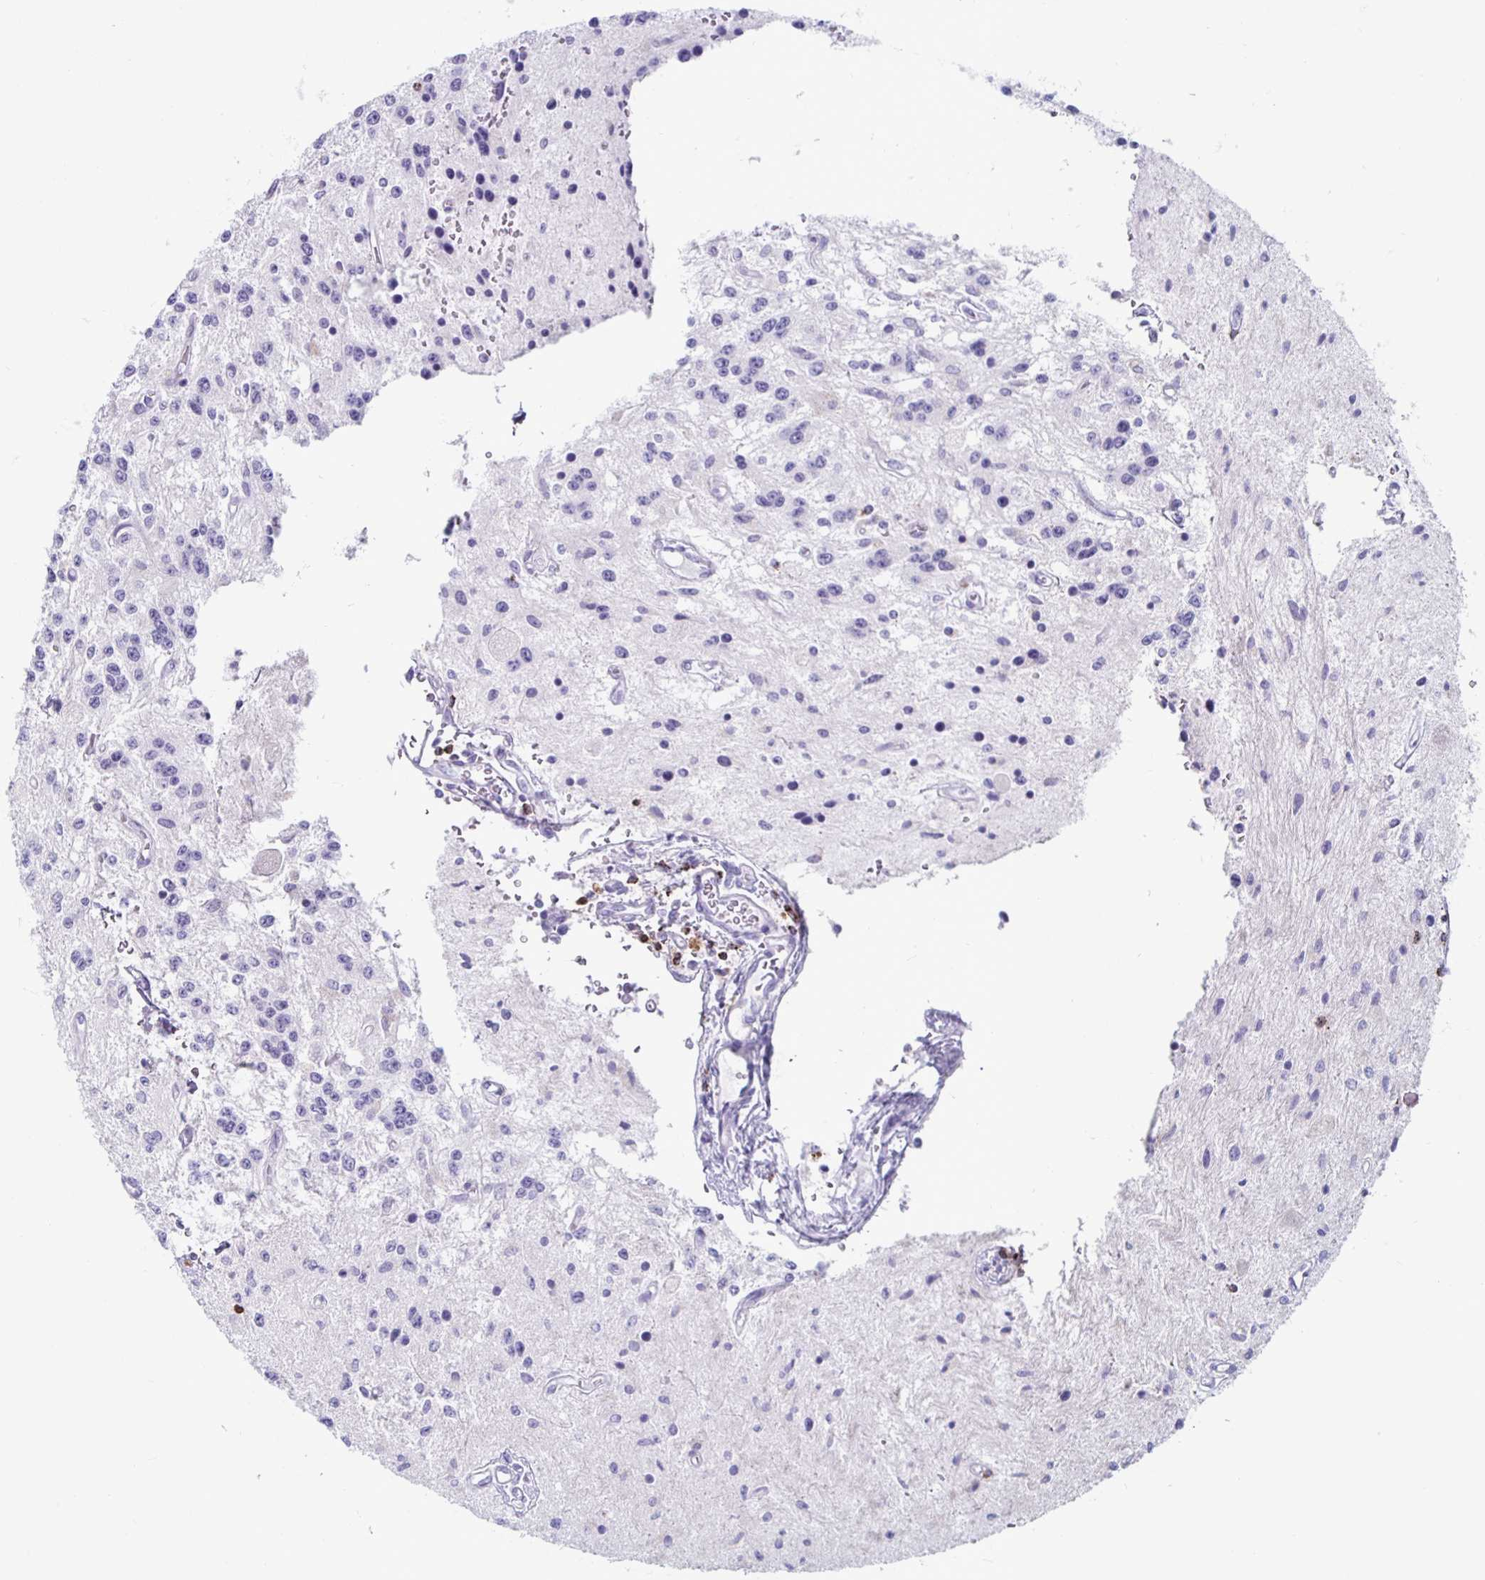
{"staining": {"intensity": "negative", "quantity": "none", "location": "none"}, "tissue": "glioma", "cell_type": "Tumor cells", "image_type": "cancer", "snomed": [{"axis": "morphology", "description": "Glioma, malignant, Low grade"}, {"axis": "topography", "description": "Cerebellum"}], "caption": "This is an IHC image of malignant glioma (low-grade). There is no positivity in tumor cells.", "gene": "GZMK", "patient": {"sex": "female", "age": 14}}